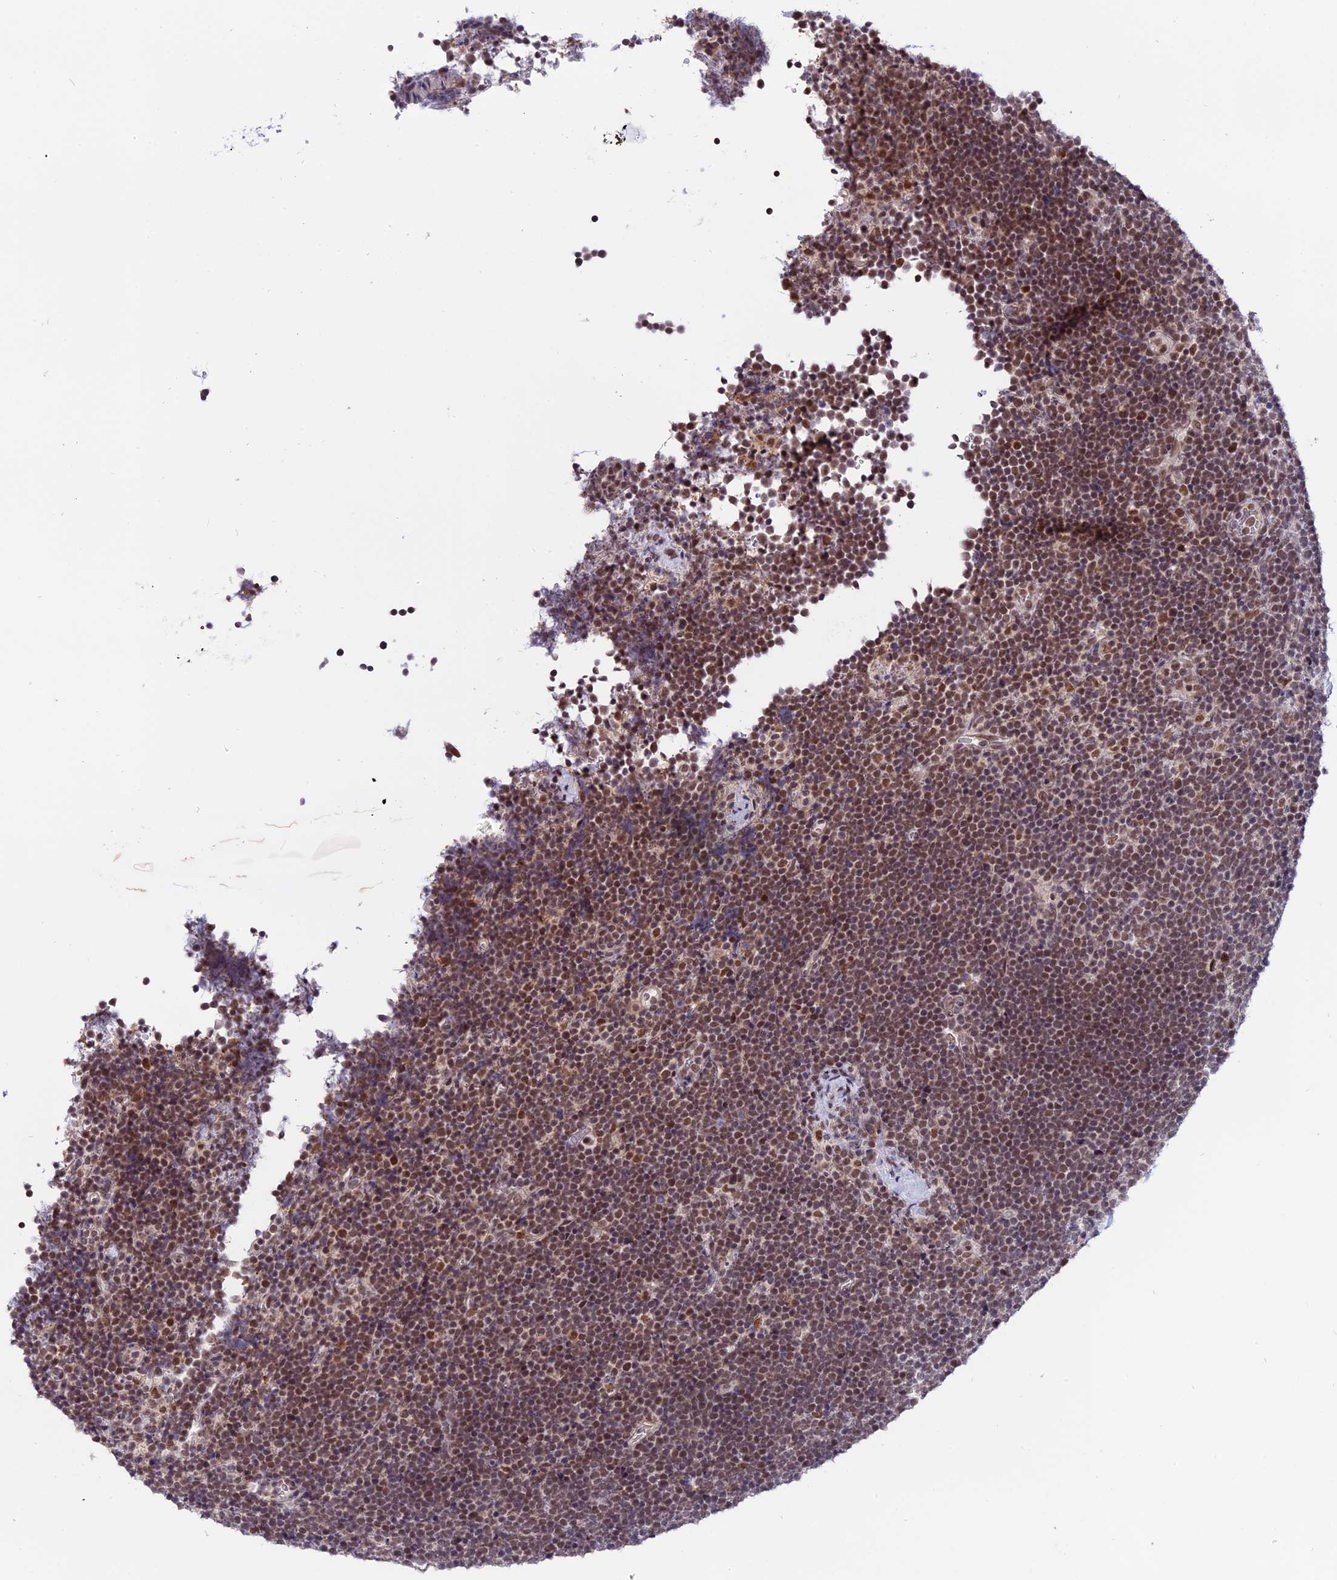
{"staining": {"intensity": "moderate", "quantity": ">75%", "location": "nuclear"}, "tissue": "lymphoma", "cell_type": "Tumor cells", "image_type": "cancer", "snomed": [{"axis": "morphology", "description": "Malignant lymphoma, non-Hodgkin's type, High grade"}, {"axis": "topography", "description": "Lymph node"}], "caption": "A histopathology image showing moderate nuclear positivity in approximately >75% of tumor cells in lymphoma, as visualized by brown immunohistochemical staining.", "gene": "TADA3", "patient": {"sex": "male", "age": 13}}